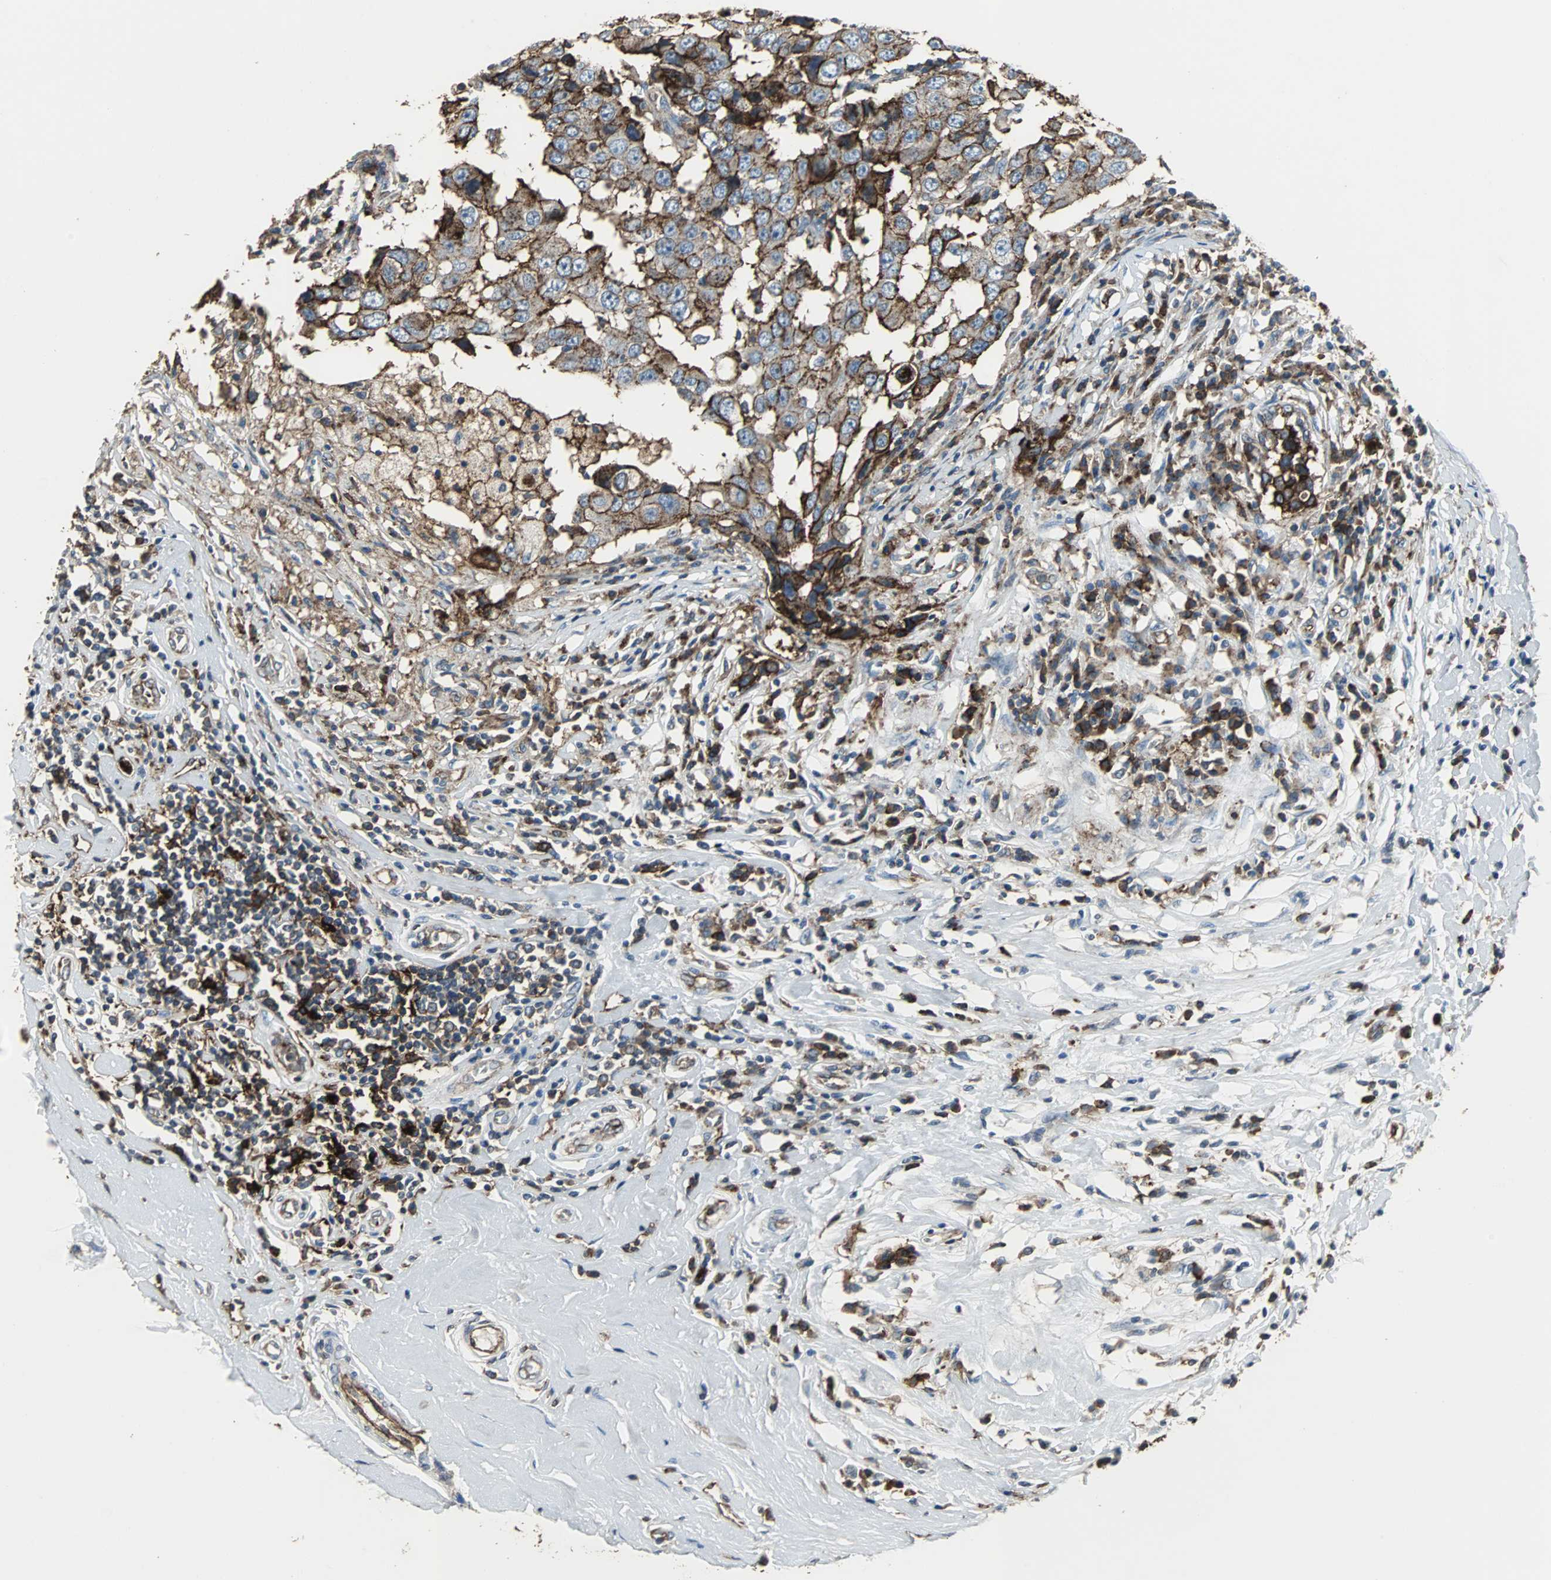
{"staining": {"intensity": "moderate", "quantity": ">75%", "location": "cytoplasmic/membranous"}, "tissue": "breast cancer", "cell_type": "Tumor cells", "image_type": "cancer", "snomed": [{"axis": "morphology", "description": "Duct carcinoma"}, {"axis": "topography", "description": "Breast"}], "caption": "Human breast invasive ductal carcinoma stained with a protein marker displays moderate staining in tumor cells.", "gene": "F11R", "patient": {"sex": "female", "age": 27}}